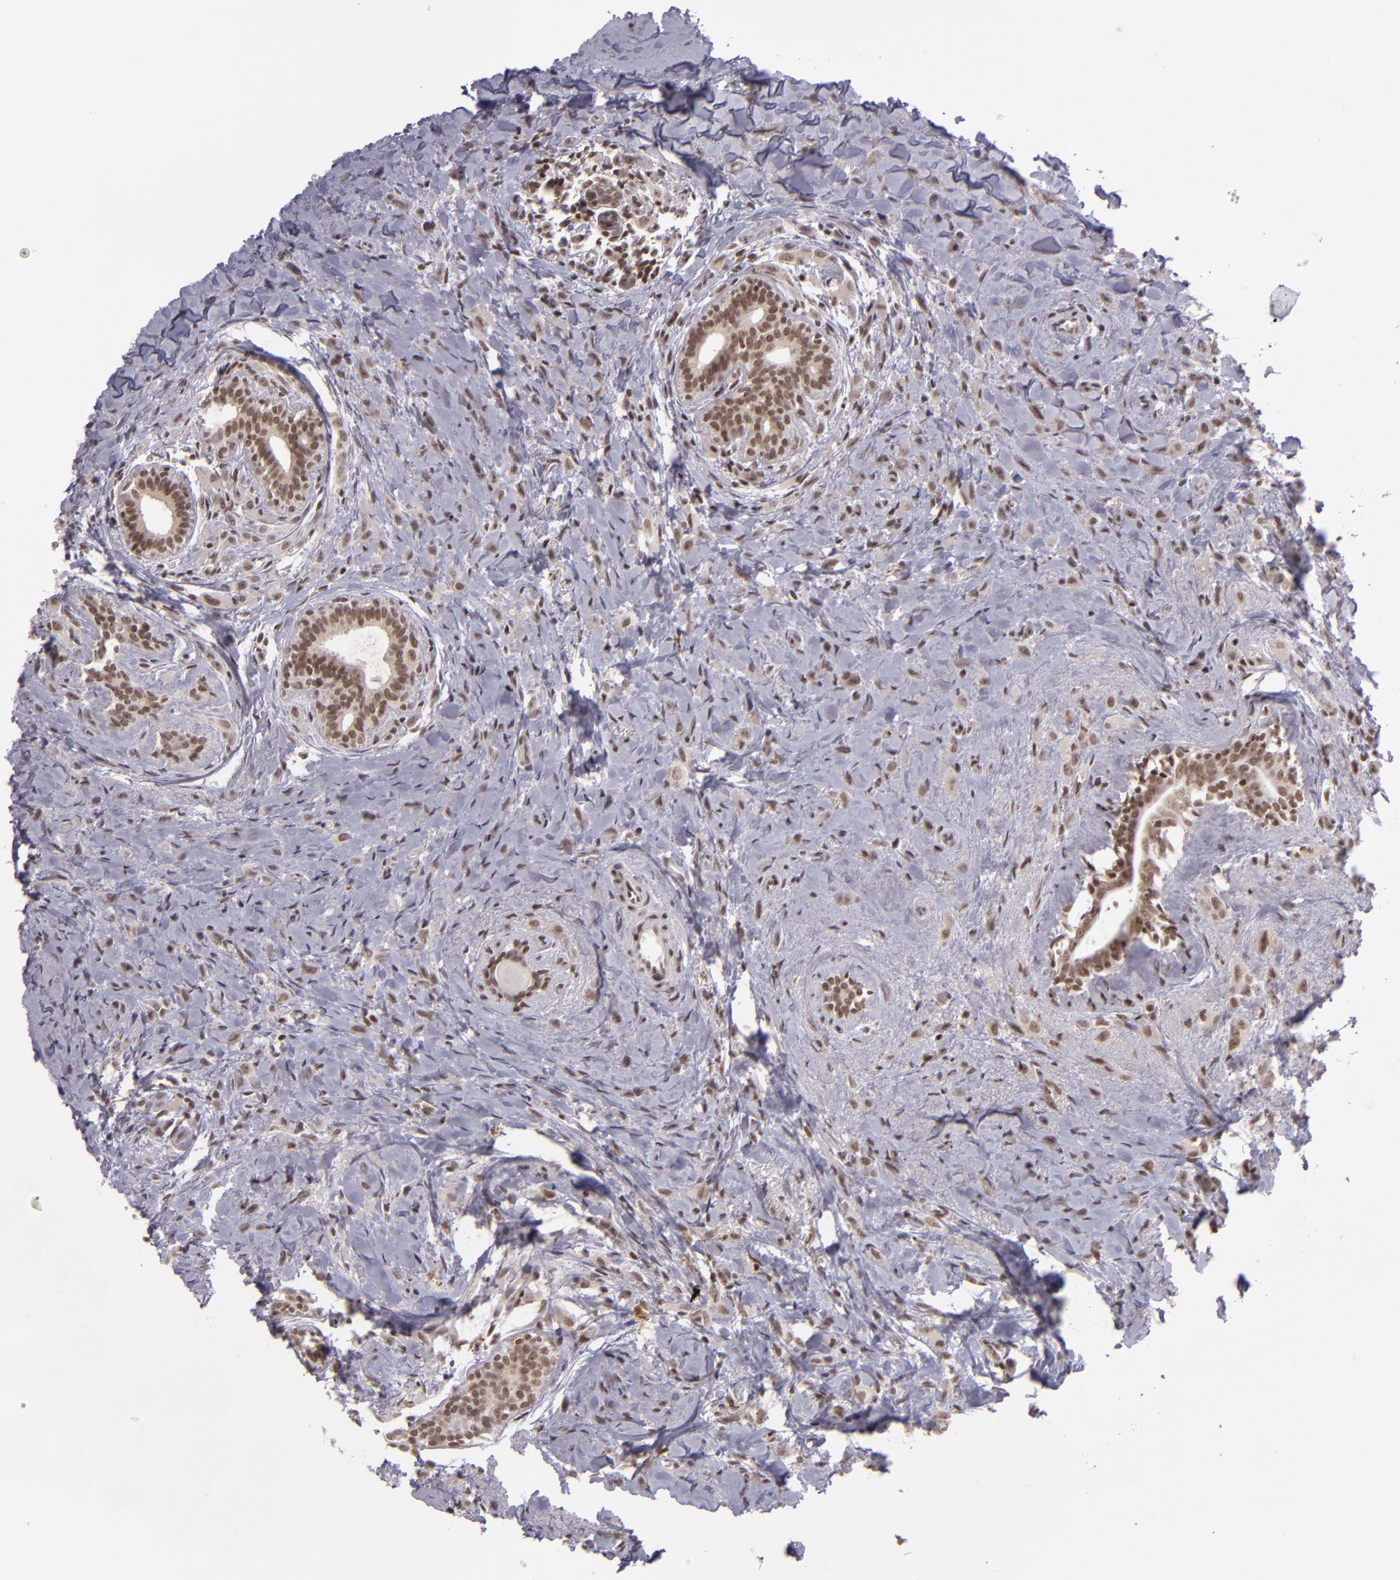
{"staining": {"intensity": "moderate", "quantity": ">75%", "location": "nuclear"}, "tissue": "breast cancer", "cell_type": "Tumor cells", "image_type": "cancer", "snomed": [{"axis": "morphology", "description": "Lobular carcinoma"}, {"axis": "topography", "description": "Breast"}], "caption": "Breast cancer (lobular carcinoma) tissue shows moderate nuclear positivity in about >75% of tumor cells", "gene": "ZFX", "patient": {"sex": "female", "age": 57}}